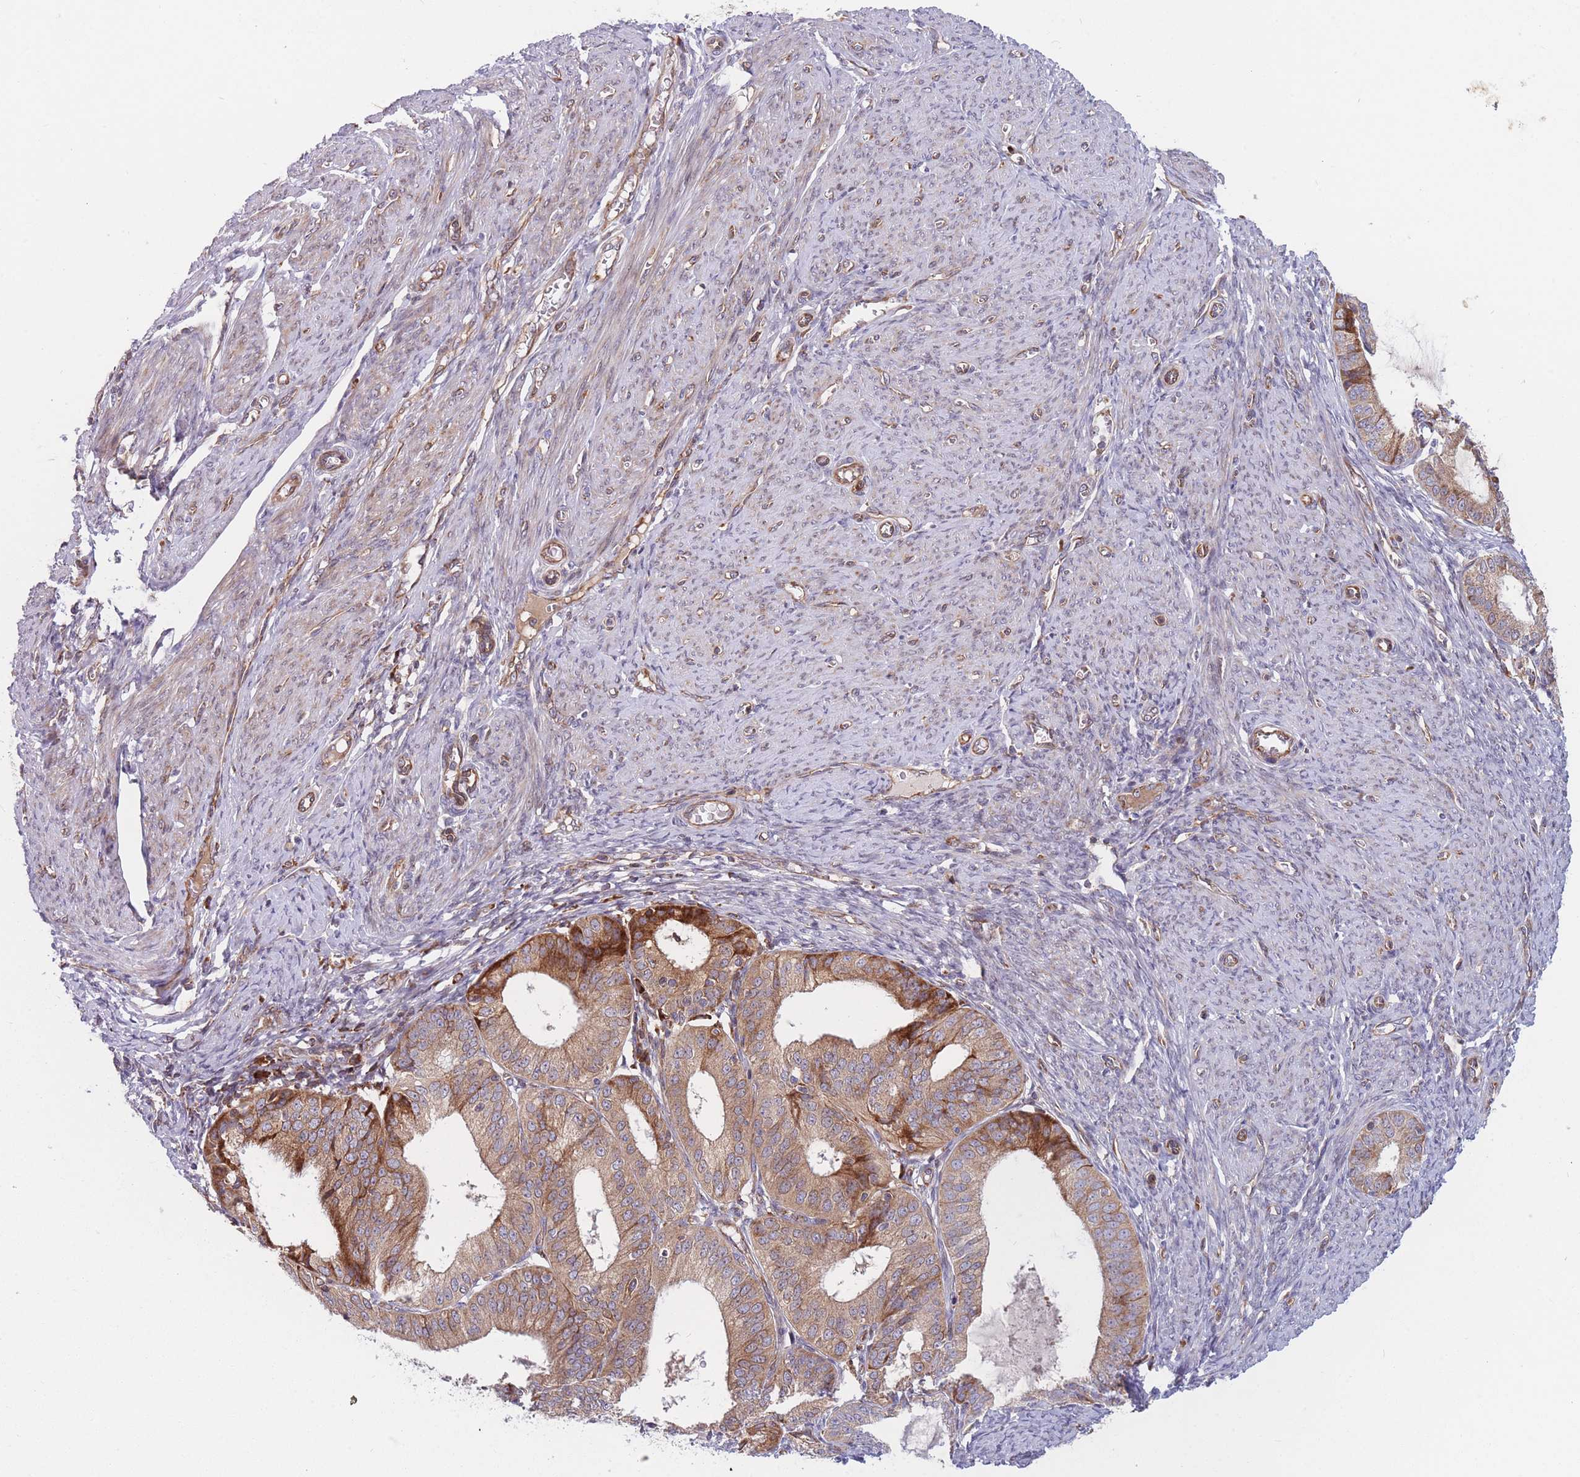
{"staining": {"intensity": "moderate", "quantity": ">75%", "location": "cytoplasmic/membranous"}, "tissue": "endometrial cancer", "cell_type": "Tumor cells", "image_type": "cancer", "snomed": [{"axis": "morphology", "description": "Adenocarcinoma, NOS"}, {"axis": "topography", "description": "Endometrium"}], "caption": "Human endometrial adenocarcinoma stained with a protein marker exhibits moderate staining in tumor cells.", "gene": "TMEM131L", "patient": {"sex": "female", "age": 51}}